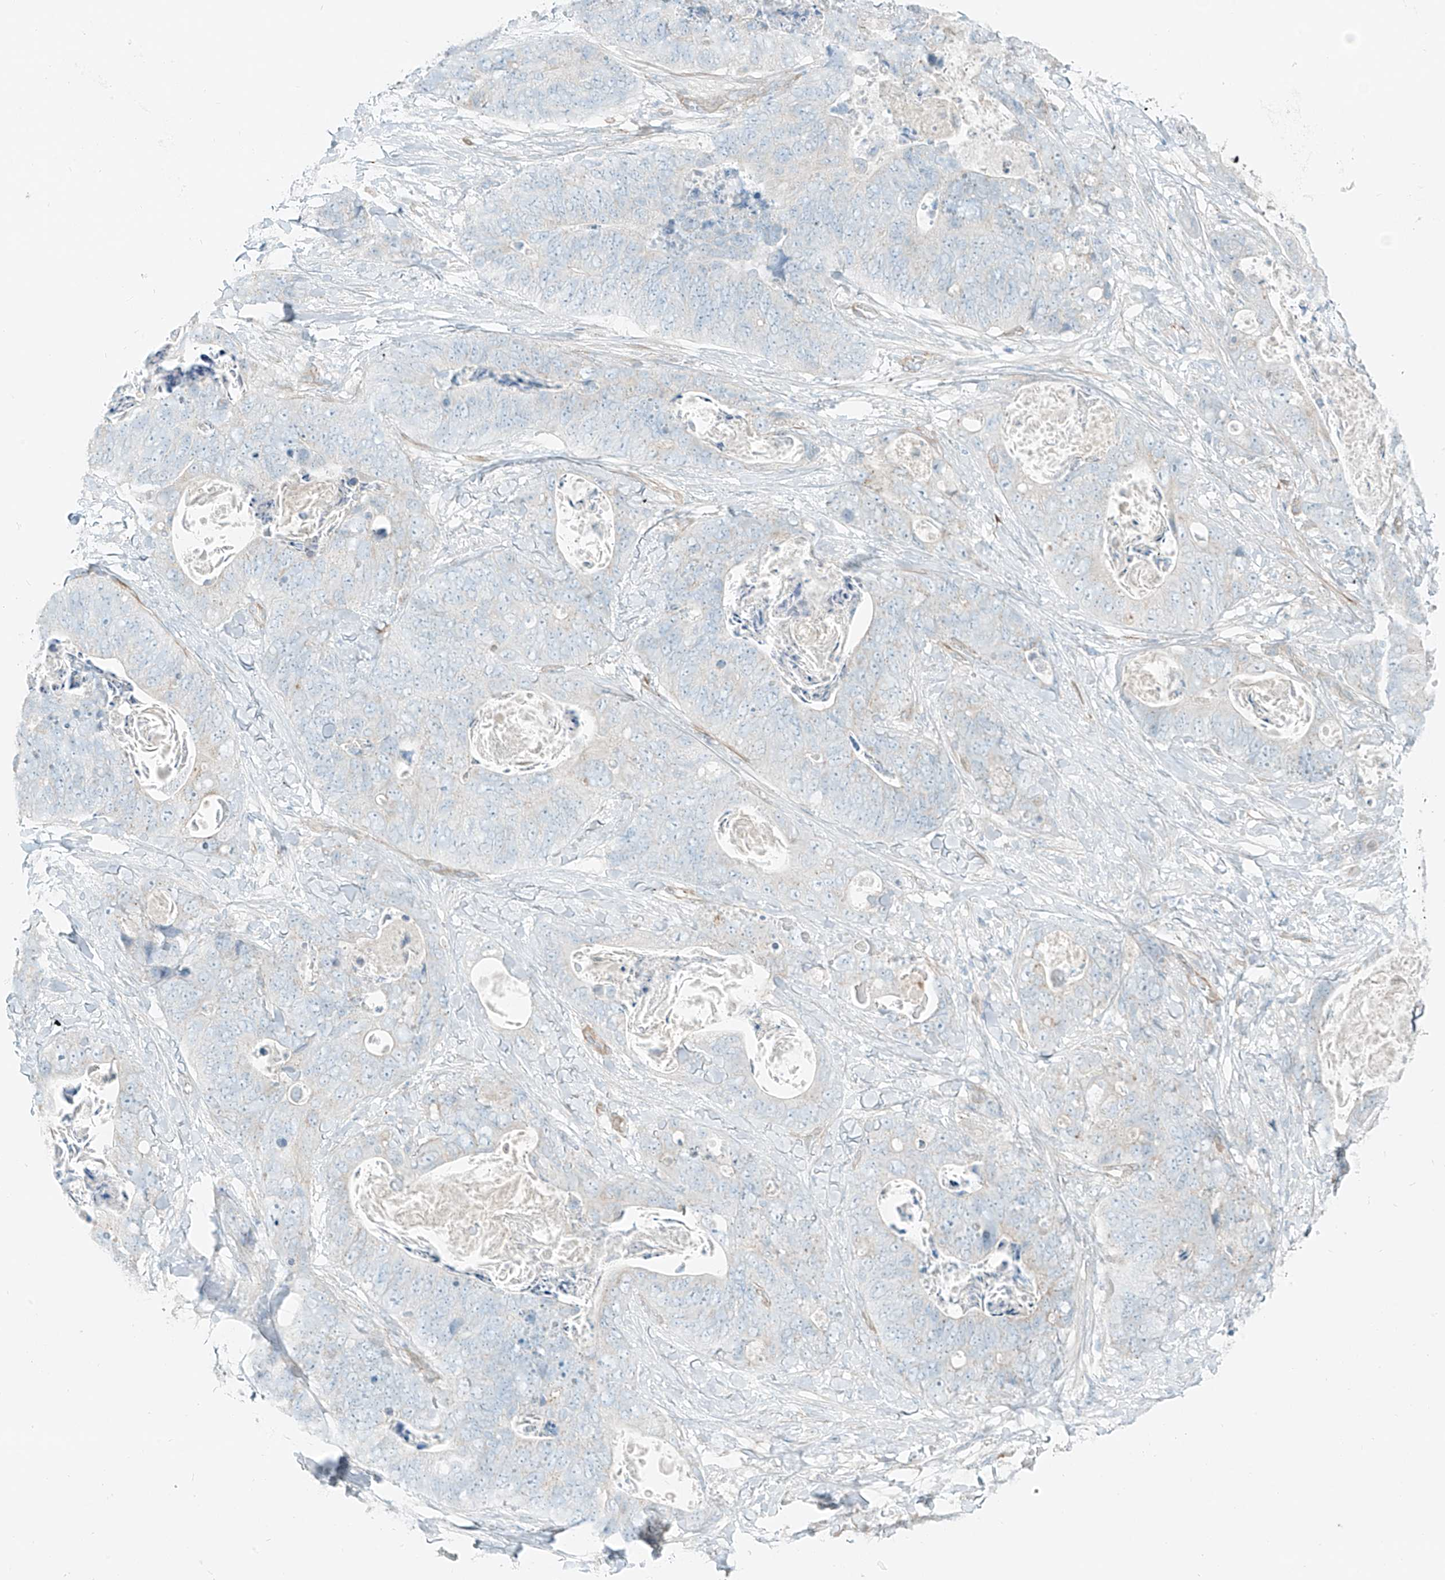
{"staining": {"intensity": "negative", "quantity": "none", "location": "none"}, "tissue": "stomach cancer", "cell_type": "Tumor cells", "image_type": "cancer", "snomed": [{"axis": "morphology", "description": "Adenocarcinoma, NOS"}, {"axis": "topography", "description": "Stomach"}], "caption": "DAB immunohistochemical staining of stomach cancer (adenocarcinoma) displays no significant expression in tumor cells.", "gene": "SMCP", "patient": {"sex": "female", "age": 89}}